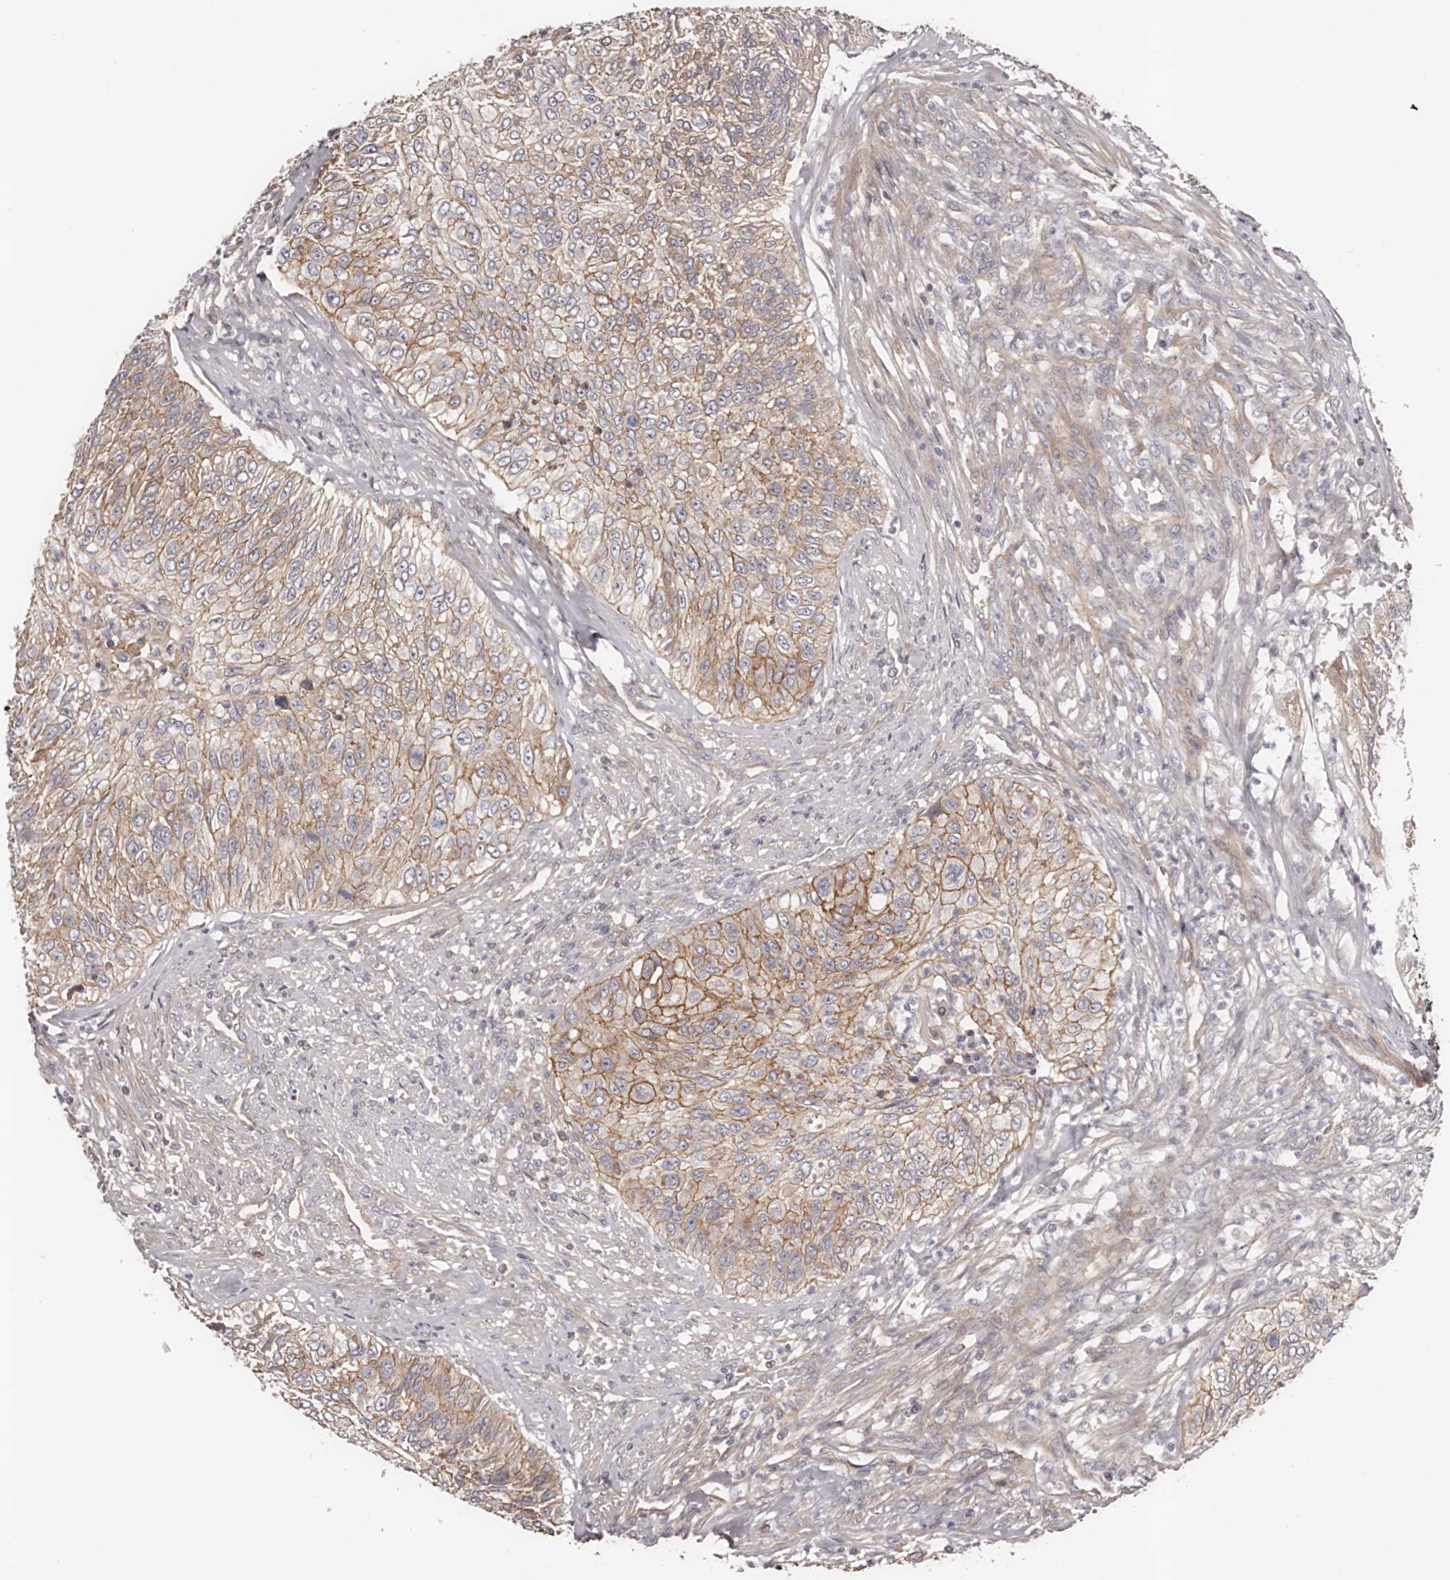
{"staining": {"intensity": "moderate", "quantity": ">75%", "location": "cytoplasmic/membranous"}, "tissue": "urothelial cancer", "cell_type": "Tumor cells", "image_type": "cancer", "snomed": [{"axis": "morphology", "description": "Urothelial carcinoma, High grade"}, {"axis": "topography", "description": "Urinary bladder"}], "caption": "A brown stain labels moderate cytoplasmic/membranous staining of a protein in human urothelial carcinoma (high-grade) tumor cells. (DAB IHC with brightfield microscopy, high magnification).", "gene": "DMRT2", "patient": {"sex": "female", "age": 60}}